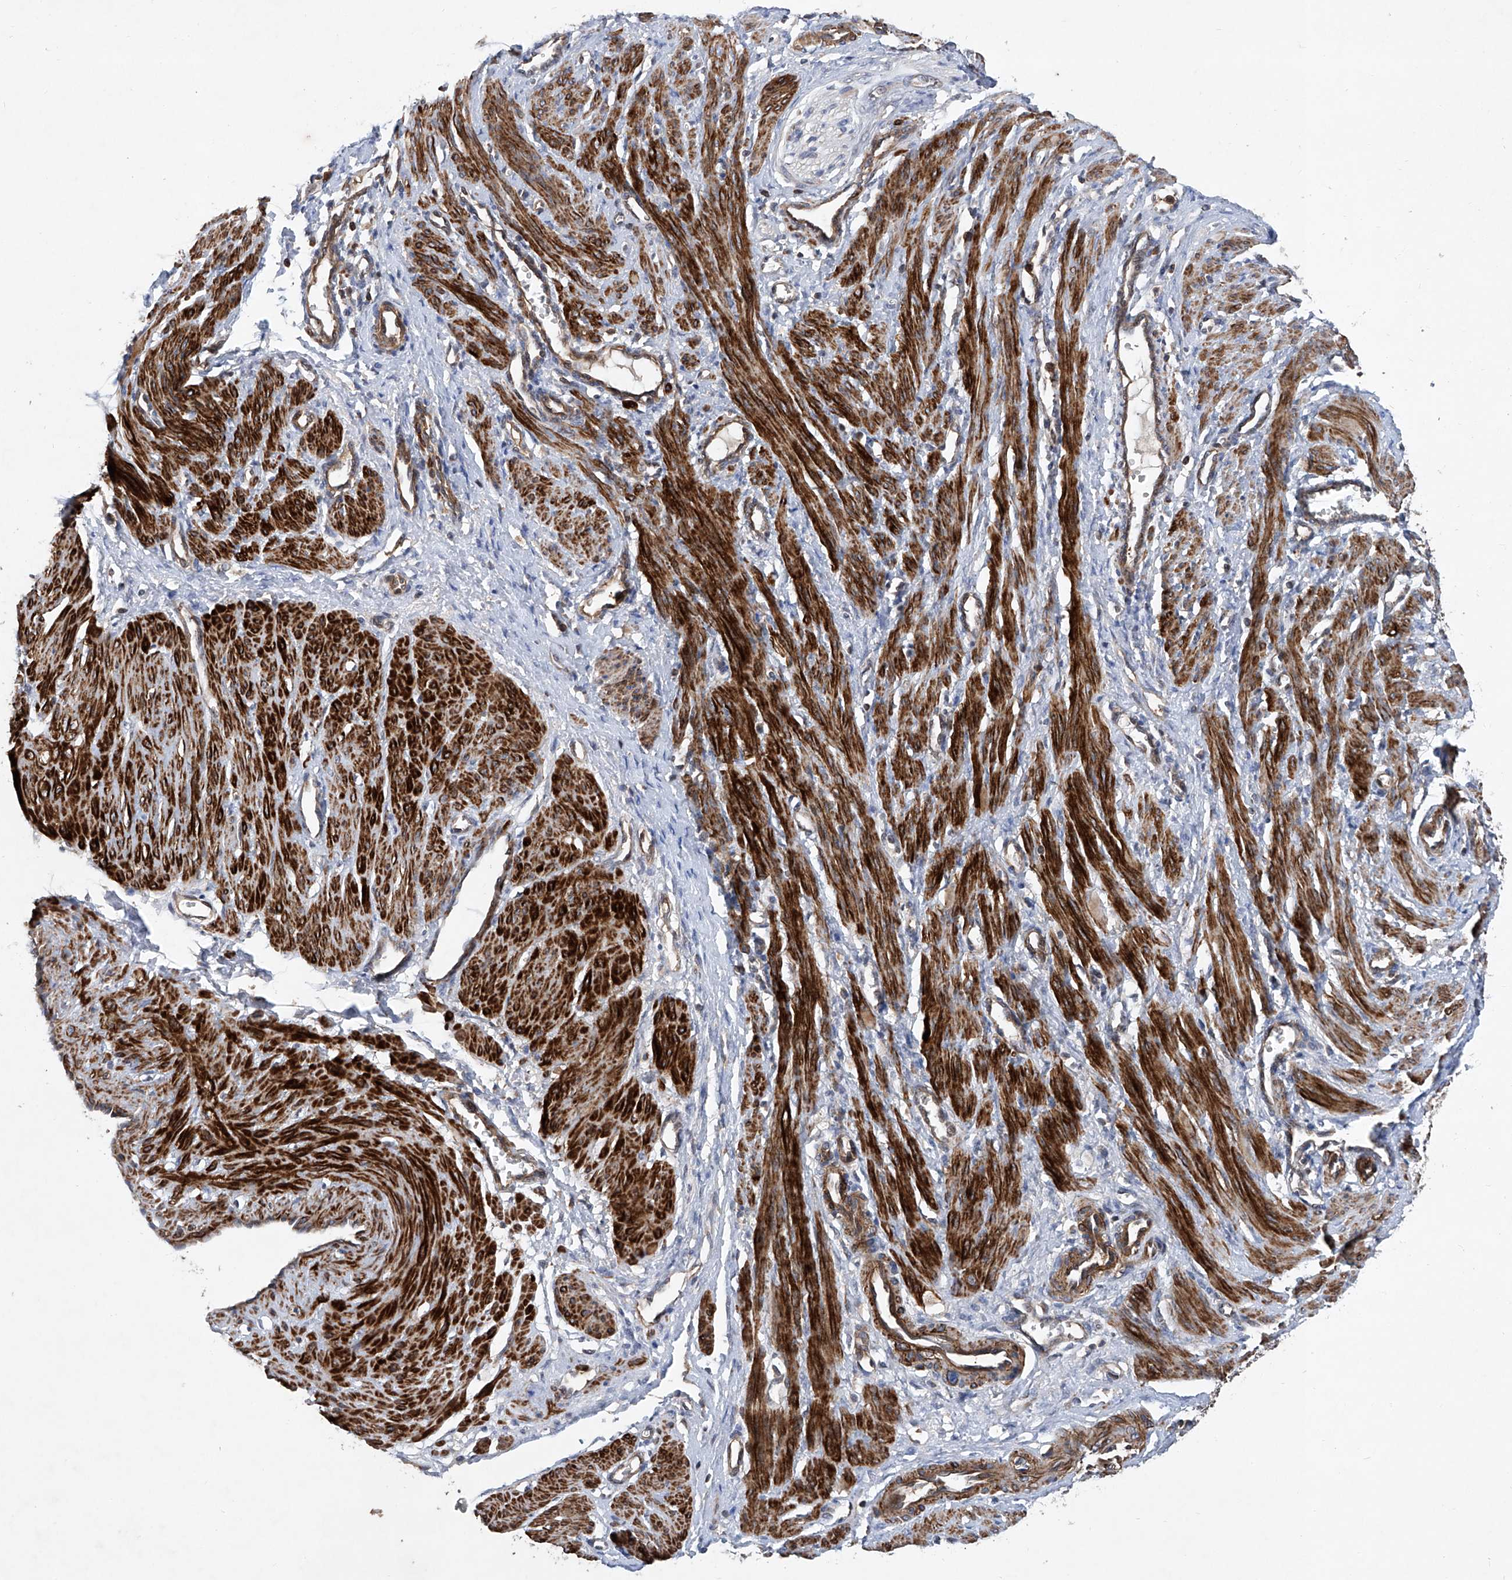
{"staining": {"intensity": "strong", "quantity": ">75%", "location": "cytoplasmic/membranous"}, "tissue": "smooth muscle", "cell_type": "Smooth muscle cells", "image_type": "normal", "snomed": [{"axis": "morphology", "description": "Normal tissue, NOS"}, {"axis": "topography", "description": "Endometrium"}], "caption": "Brown immunohistochemical staining in normal human smooth muscle demonstrates strong cytoplasmic/membranous expression in about >75% of smooth muscle cells. The staining is performed using DAB brown chromogen to label protein expression. The nuclei are counter-stained blue using hematoxylin.", "gene": "NT5C3A", "patient": {"sex": "female", "age": 33}}